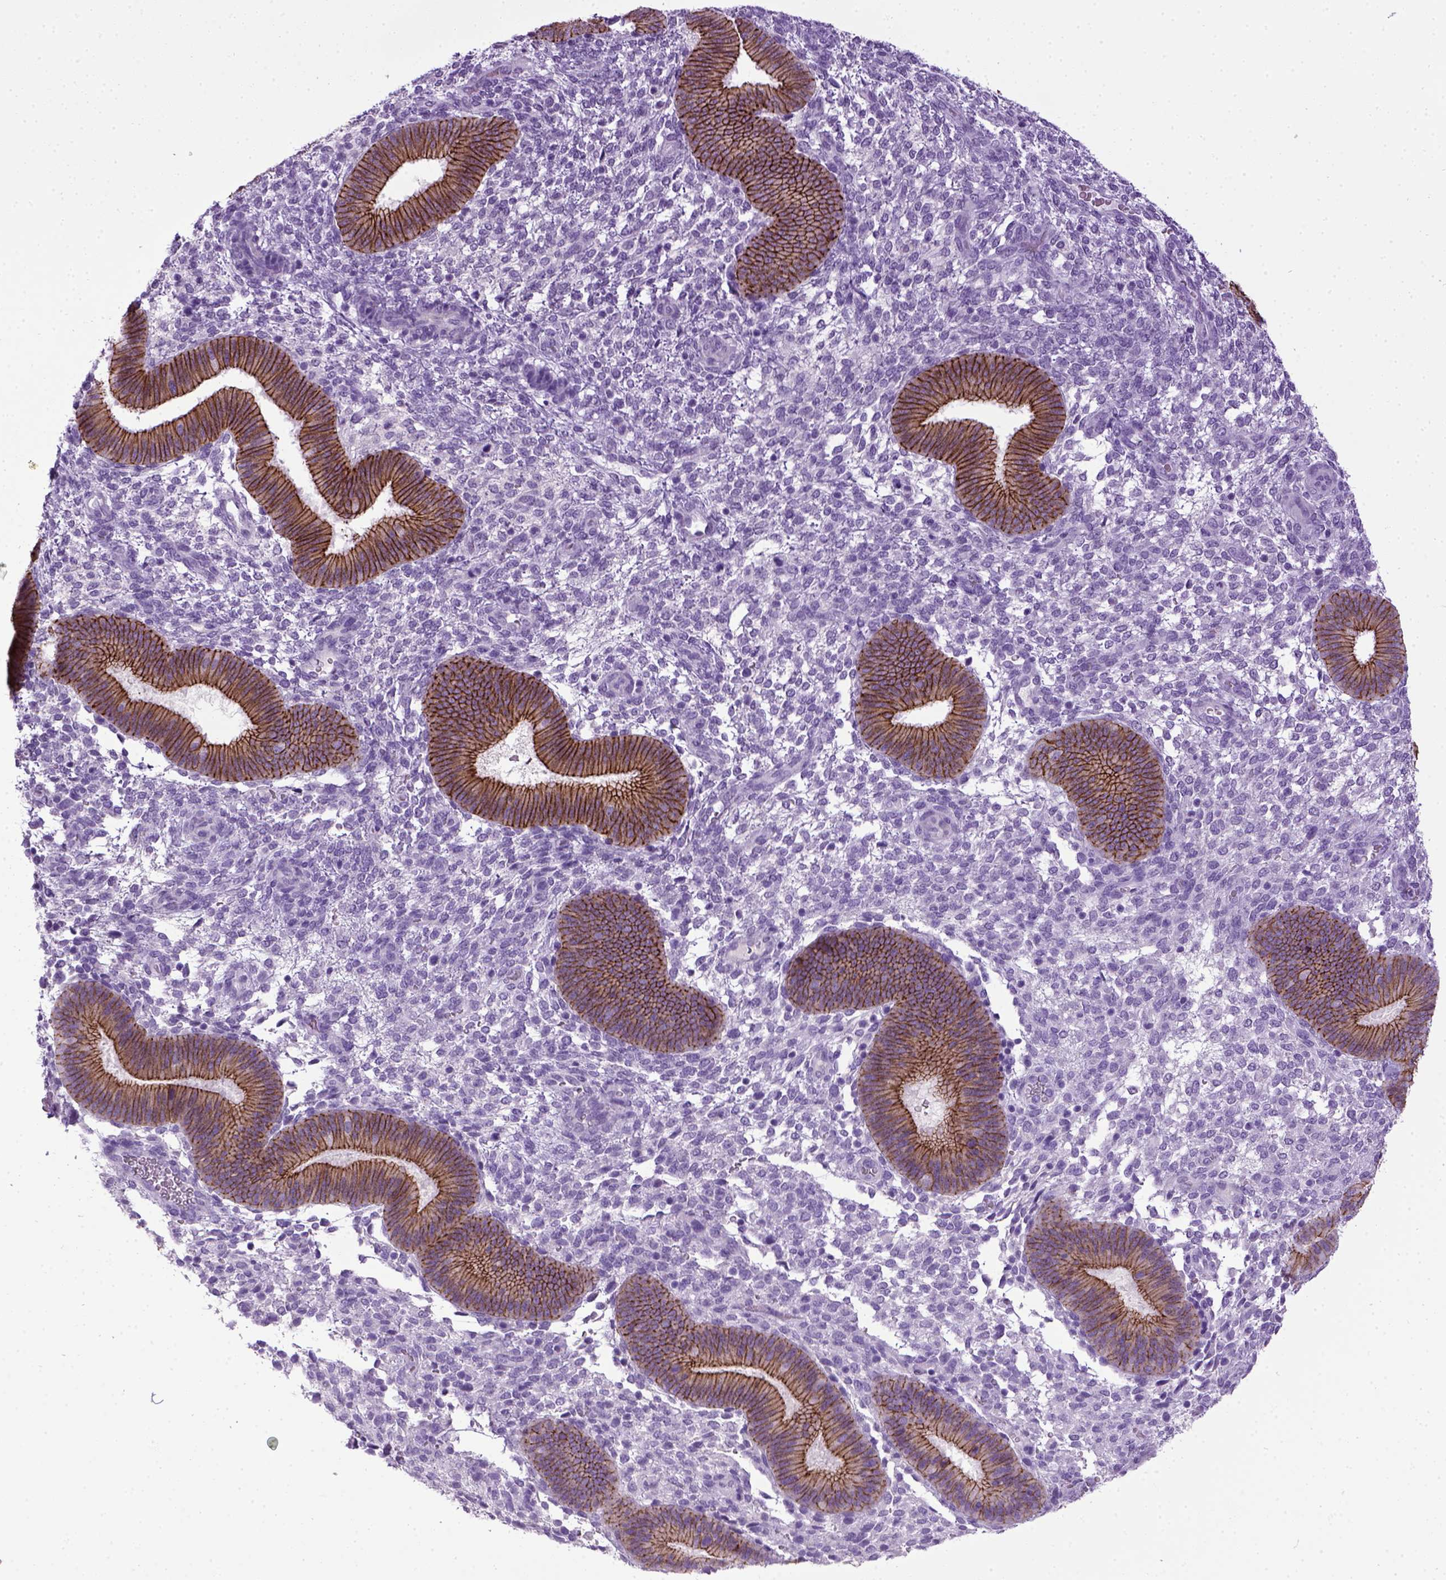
{"staining": {"intensity": "negative", "quantity": "none", "location": "none"}, "tissue": "endometrium", "cell_type": "Cells in endometrial stroma", "image_type": "normal", "snomed": [{"axis": "morphology", "description": "Normal tissue, NOS"}, {"axis": "topography", "description": "Endometrium"}], "caption": "This micrograph is of unremarkable endometrium stained with immunohistochemistry to label a protein in brown with the nuclei are counter-stained blue. There is no positivity in cells in endometrial stroma.", "gene": "CDH1", "patient": {"sex": "female", "age": 39}}